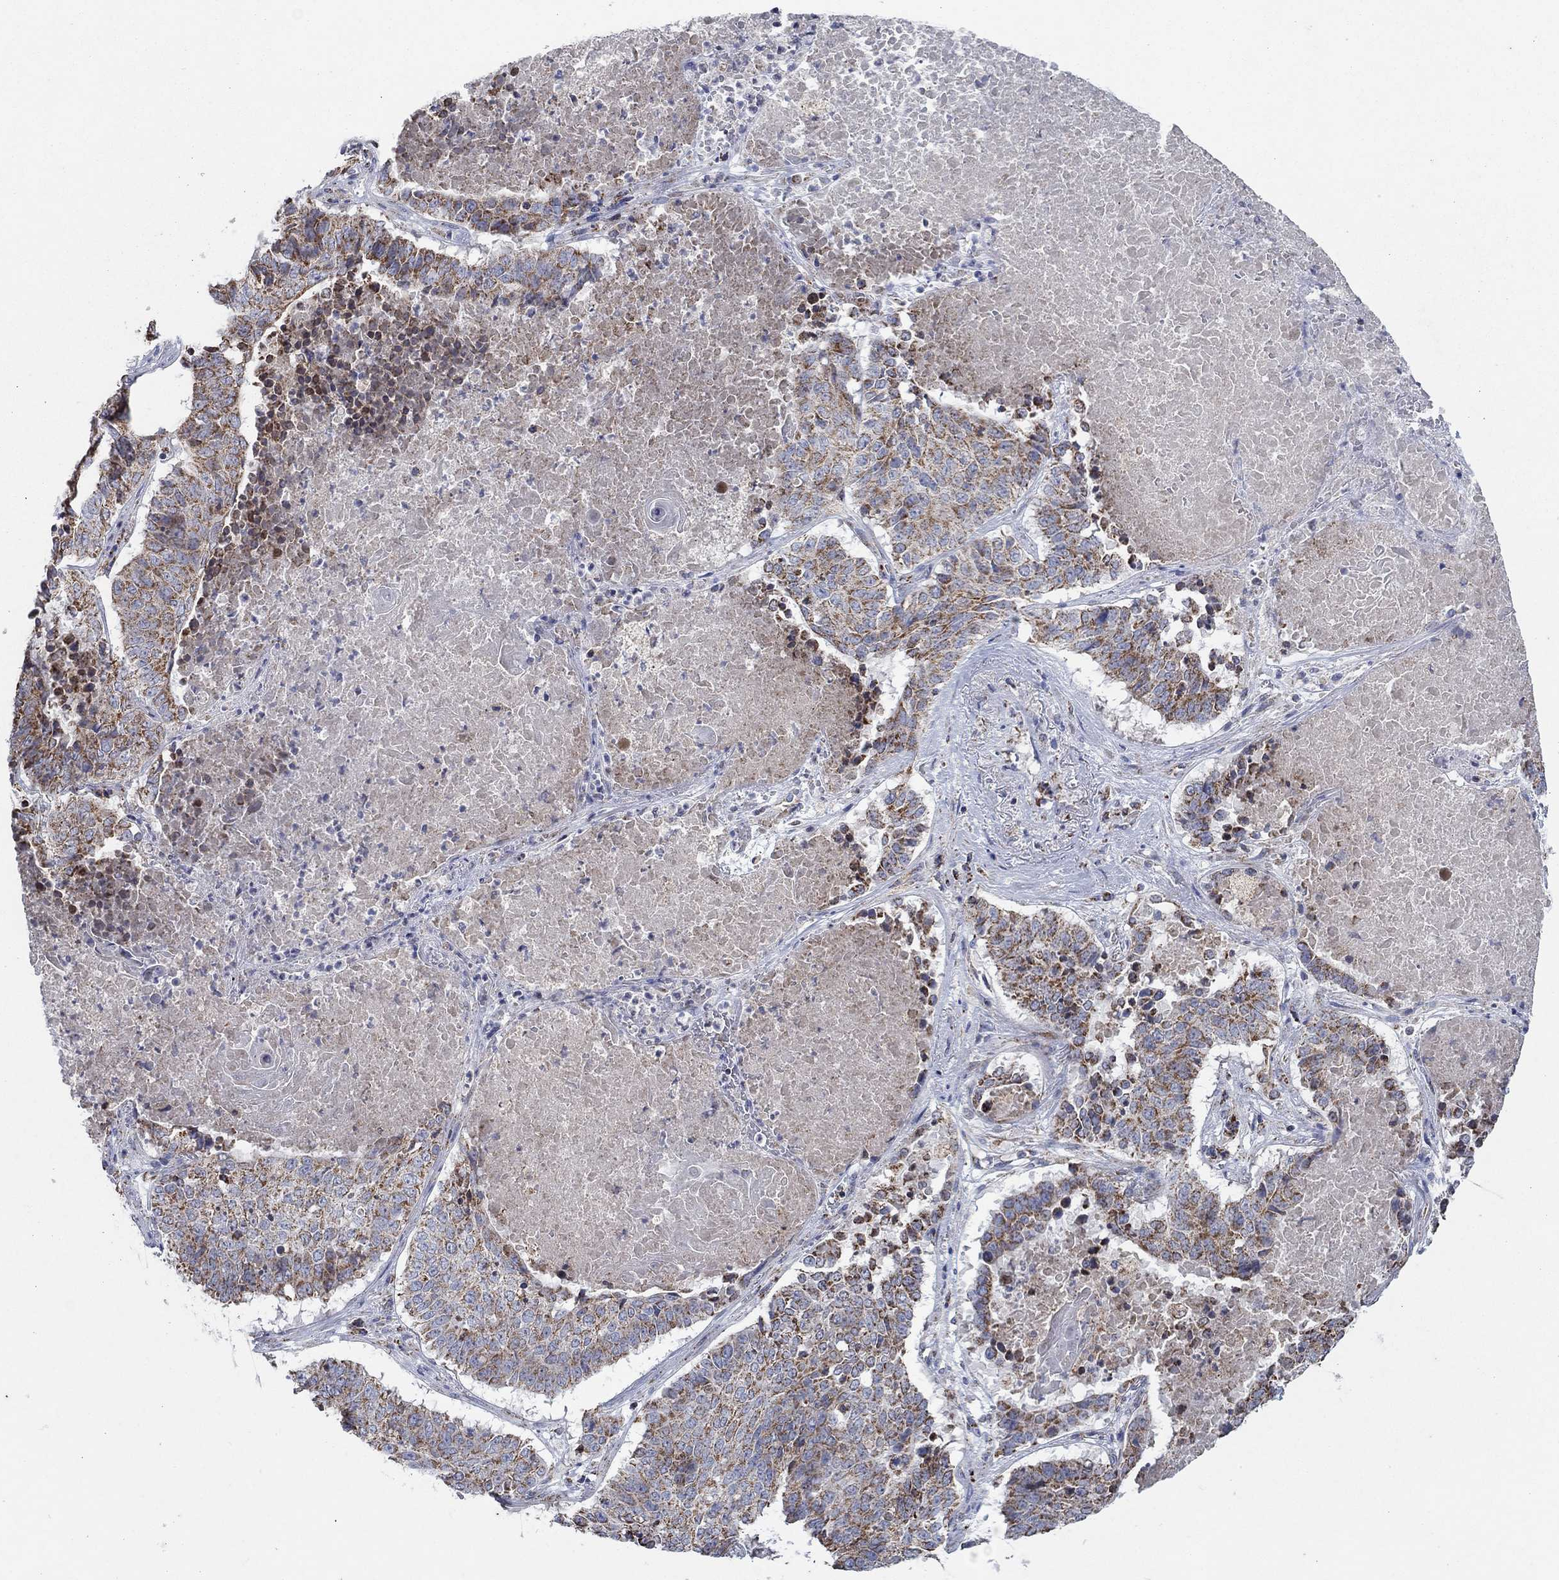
{"staining": {"intensity": "moderate", "quantity": "25%-75%", "location": "cytoplasmic/membranous"}, "tissue": "lung cancer", "cell_type": "Tumor cells", "image_type": "cancer", "snomed": [{"axis": "morphology", "description": "Squamous cell carcinoma, NOS"}, {"axis": "topography", "description": "Lung"}], "caption": "Brown immunohistochemical staining in human lung squamous cell carcinoma shows moderate cytoplasmic/membranous staining in about 25%-75% of tumor cells.", "gene": "C9orf85", "patient": {"sex": "male", "age": 64}}